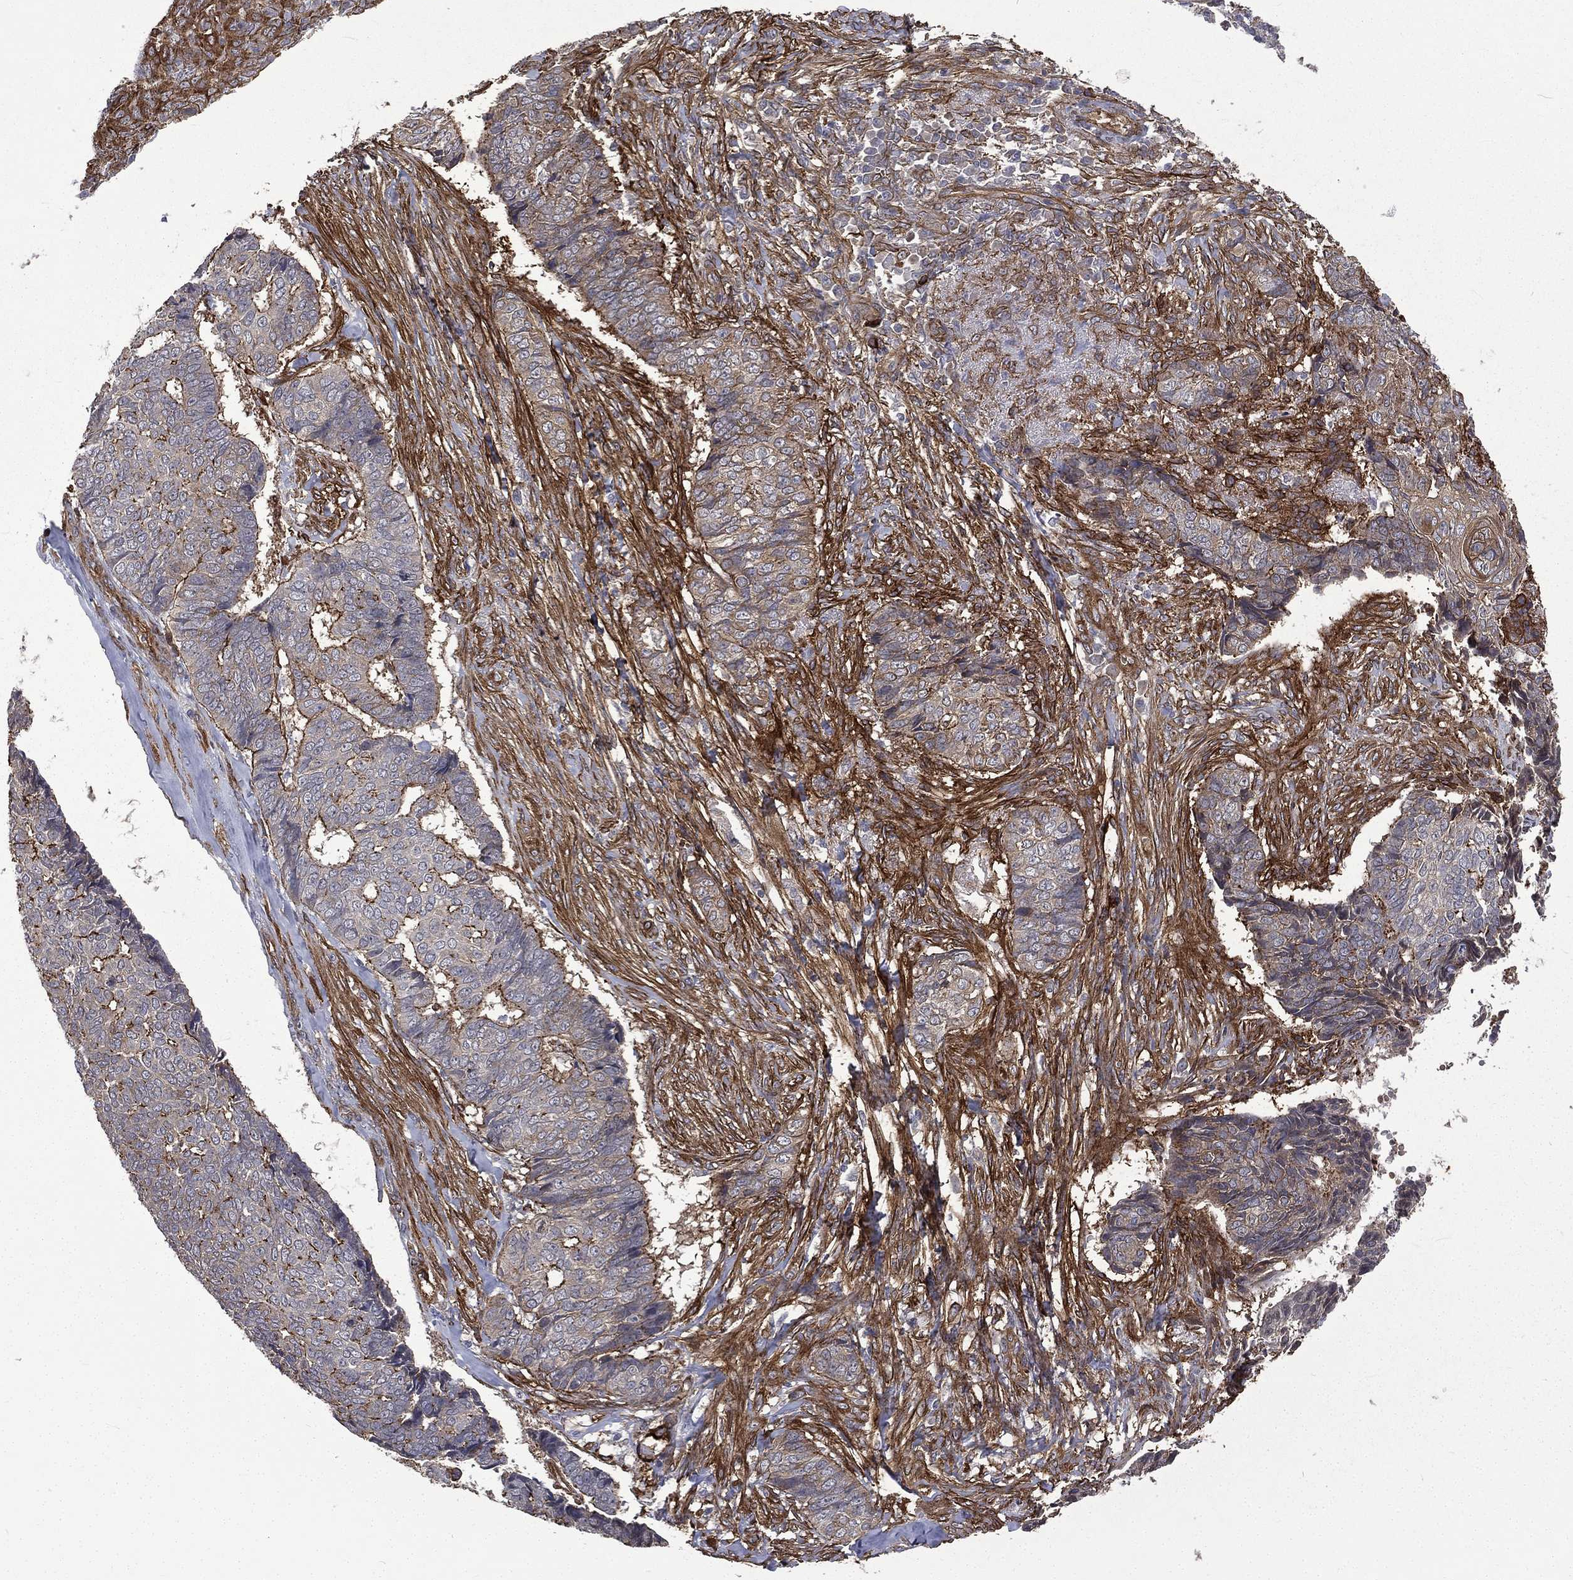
{"staining": {"intensity": "weak", "quantity": "<25%", "location": "cytoplasmic/membranous"}, "tissue": "skin cancer", "cell_type": "Tumor cells", "image_type": "cancer", "snomed": [{"axis": "morphology", "description": "Basal cell carcinoma"}, {"axis": "topography", "description": "Skin"}], "caption": "Immunohistochemistry of skin cancer reveals no expression in tumor cells.", "gene": "PPFIBP1", "patient": {"sex": "male", "age": 86}}